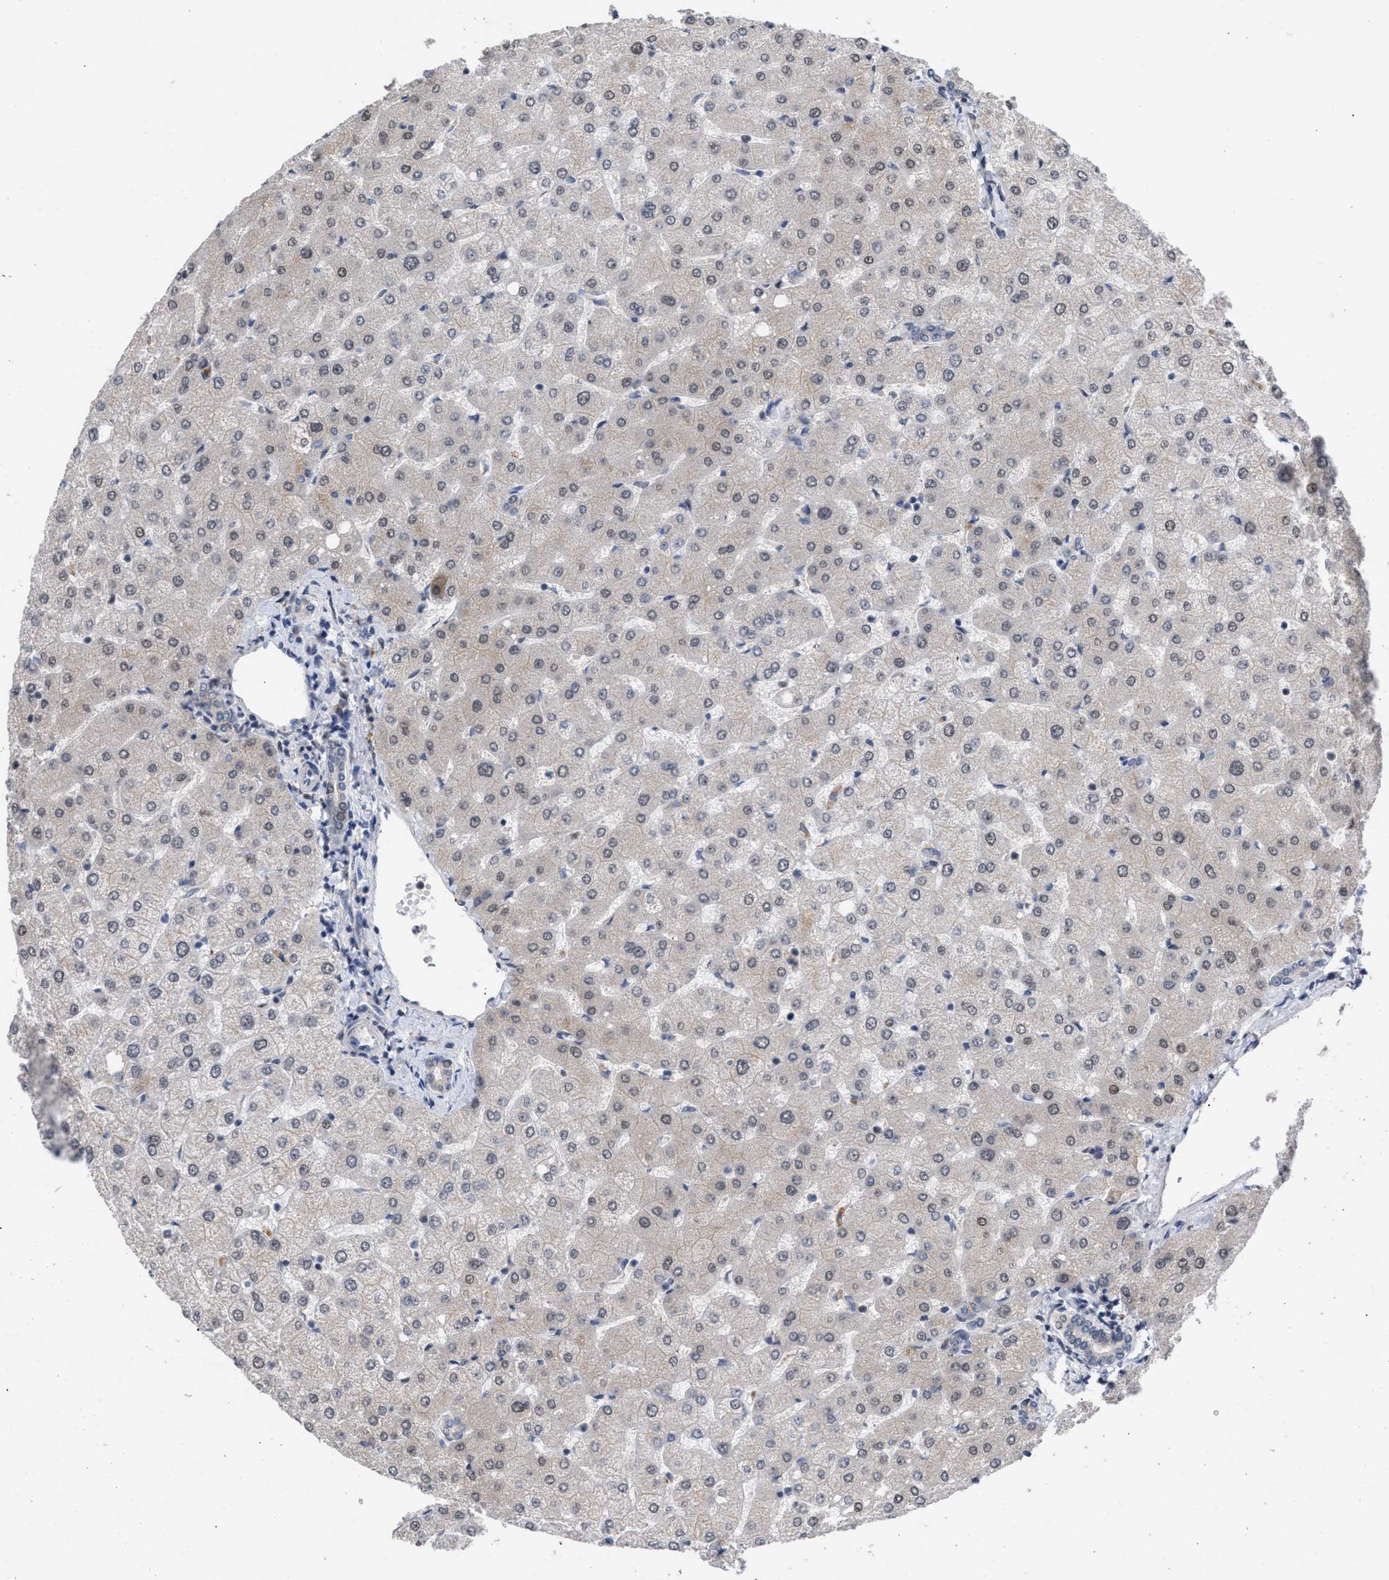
{"staining": {"intensity": "negative", "quantity": "none", "location": "none"}, "tissue": "liver", "cell_type": "Cholangiocytes", "image_type": "normal", "snomed": [{"axis": "morphology", "description": "Normal tissue, NOS"}, {"axis": "topography", "description": "Liver"}], "caption": "This is an IHC image of normal liver. There is no positivity in cholangiocytes.", "gene": "MKNK2", "patient": {"sex": "female", "age": 54}}